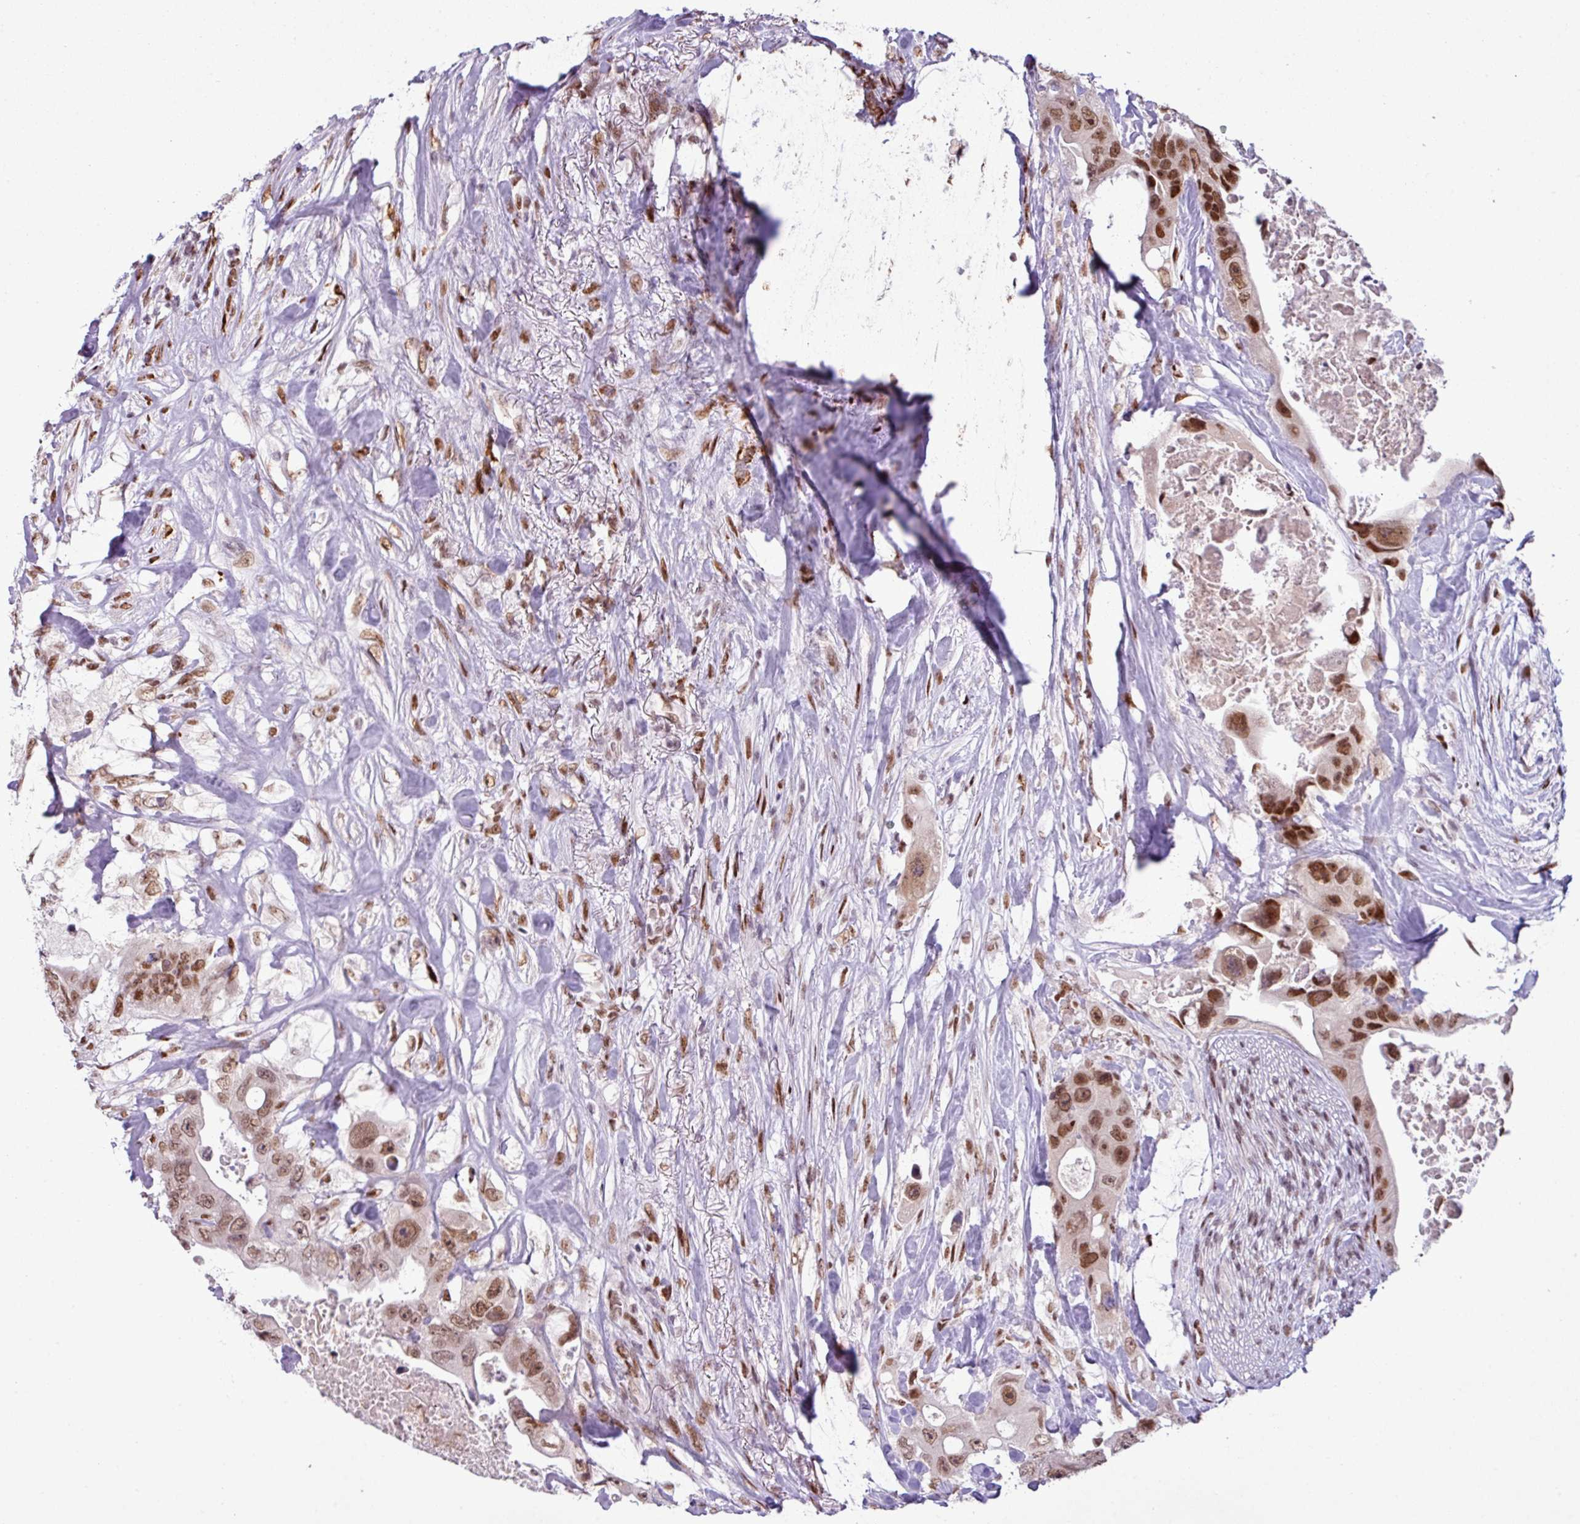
{"staining": {"intensity": "moderate", "quantity": ">75%", "location": "nuclear"}, "tissue": "colorectal cancer", "cell_type": "Tumor cells", "image_type": "cancer", "snomed": [{"axis": "morphology", "description": "Adenocarcinoma, NOS"}, {"axis": "topography", "description": "Colon"}], "caption": "Adenocarcinoma (colorectal) stained for a protein shows moderate nuclear positivity in tumor cells.", "gene": "PRDM5", "patient": {"sex": "female", "age": 46}}